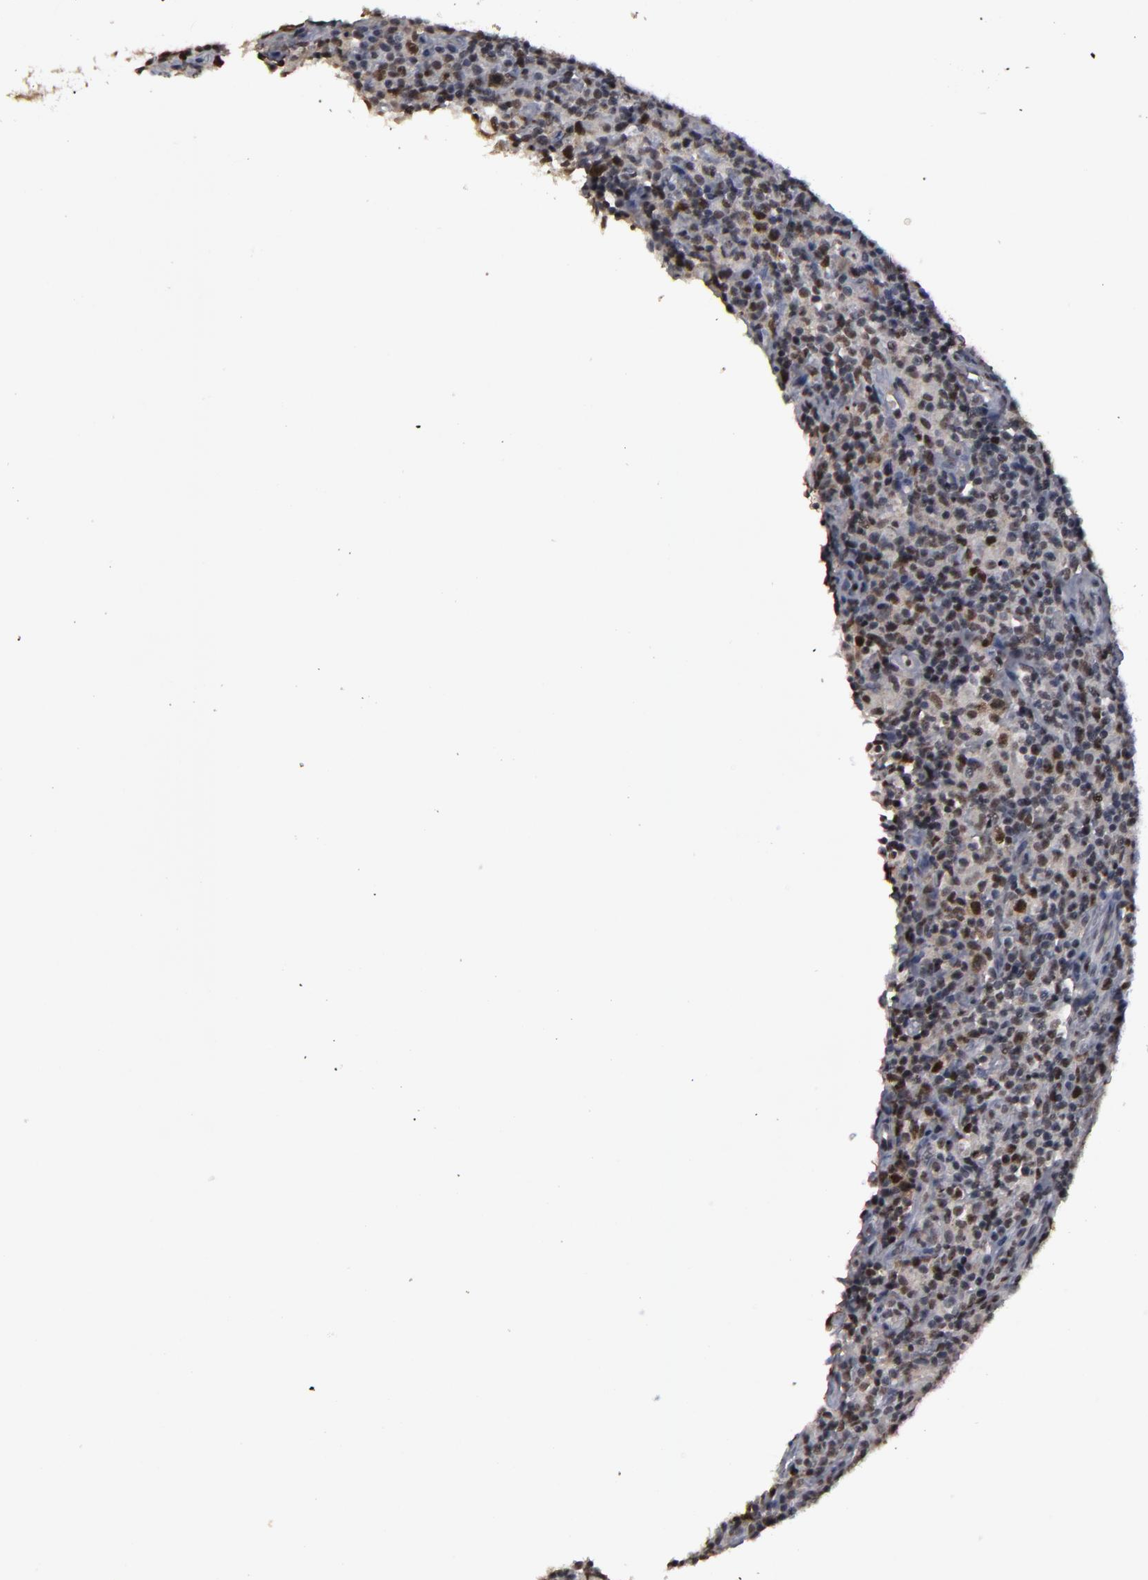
{"staining": {"intensity": "moderate", "quantity": "25%-75%", "location": "nuclear"}, "tissue": "lymphoma", "cell_type": "Tumor cells", "image_type": "cancer", "snomed": [{"axis": "morphology", "description": "Hodgkin's disease, NOS"}, {"axis": "topography", "description": "Lymph node"}], "caption": "An immunohistochemistry photomicrograph of tumor tissue is shown. Protein staining in brown labels moderate nuclear positivity in lymphoma within tumor cells.", "gene": "SSRP1", "patient": {"sex": "male", "age": 65}}